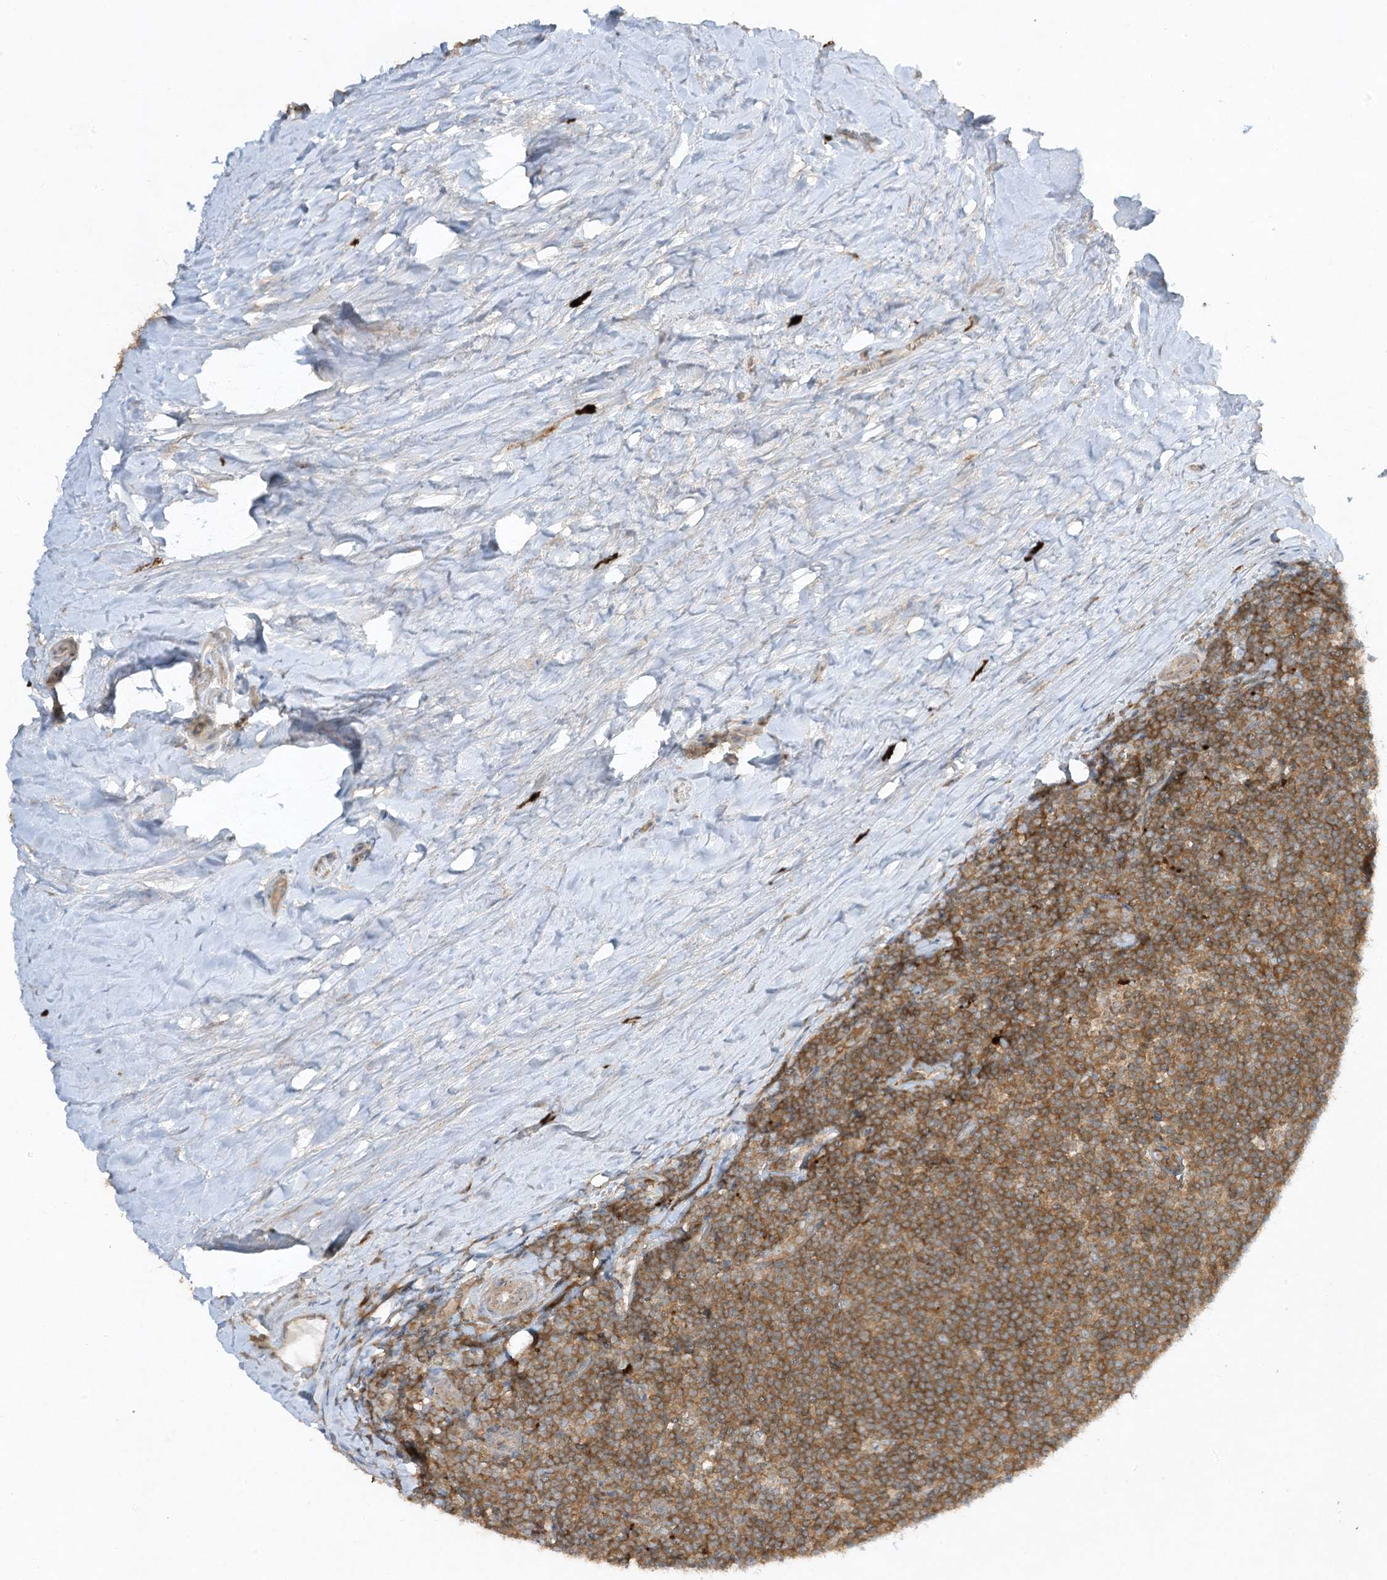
{"staining": {"intensity": "moderate", "quantity": ">75%", "location": "cytoplasmic/membranous"}, "tissue": "tonsil", "cell_type": "Germinal center cells", "image_type": "normal", "snomed": [{"axis": "morphology", "description": "Normal tissue, NOS"}, {"axis": "topography", "description": "Tonsil"}], "caption": "High-power microscopy captured an immunohistochemistry histopathology image of normal tonsil, revealing moderate cytoplasmic/membranous staining in approximately >75% of germinal center cells.", "gene": "LDAH", "patient": {"sex": "male", "age": 27}}